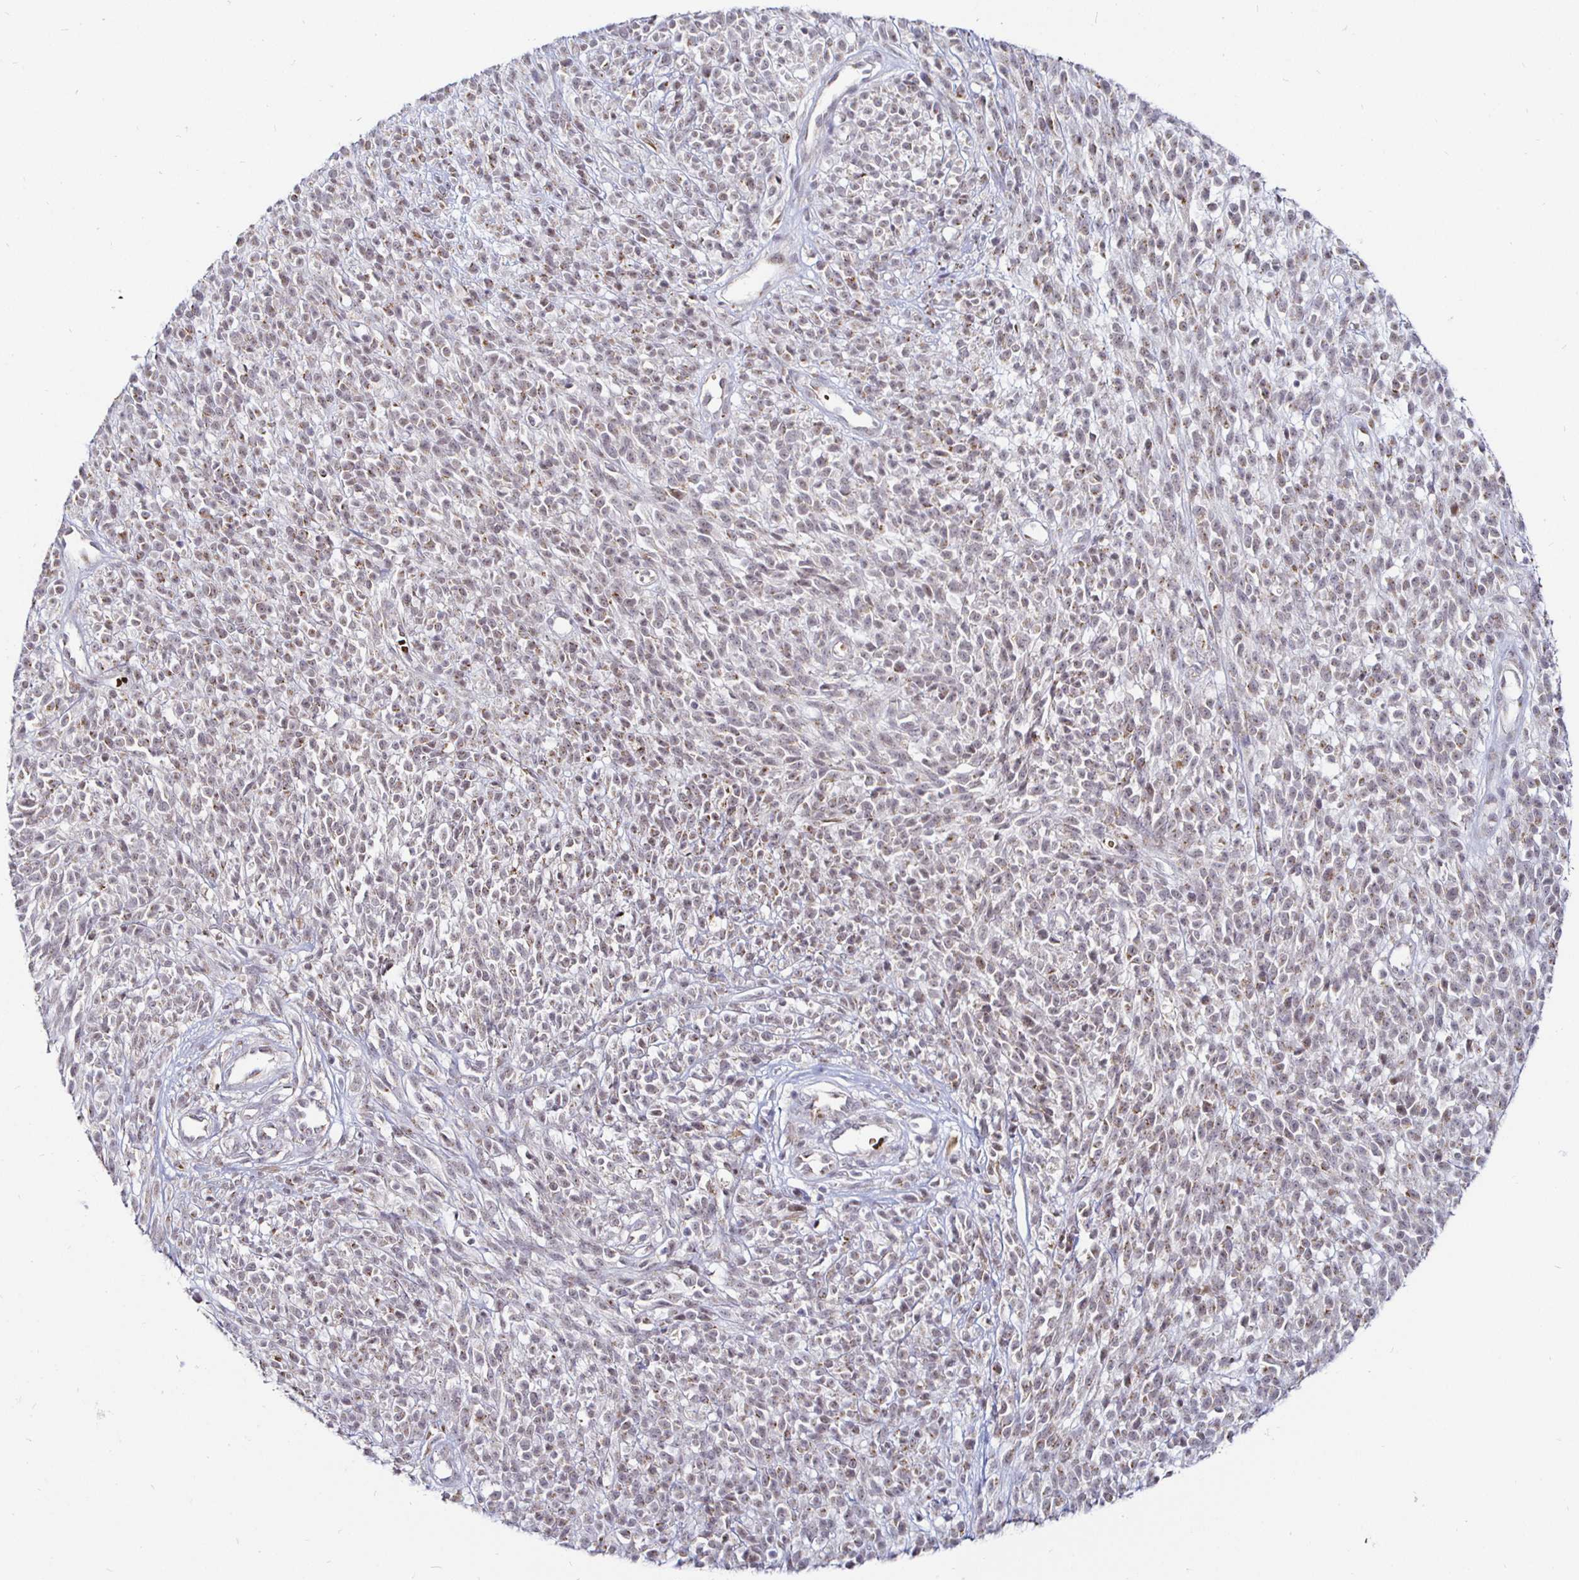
{"staining": {"intensity": "weak", "quantity": "25%-75%", "location": "cytoplasmic/membranous,nuclear"}, "tissue": "melanoma", "cell_type": "Tumor cells", "image_type": "cancer", "snomed": [{"axis": "morphology", "description": "Malignant melanoma, NOS"}, {"axis": "topography", "description": "Skin"}, {"axis": "topography", "description": "Skin of trunk"}], "caption": "This is a micrograph of IHC staining of melanoma, which shows weak expression in the cytoplasmic/membranous and nuclear of tumor cells.", "gene": "ATG3", "patient": {"sex": "male", "age": 74}}